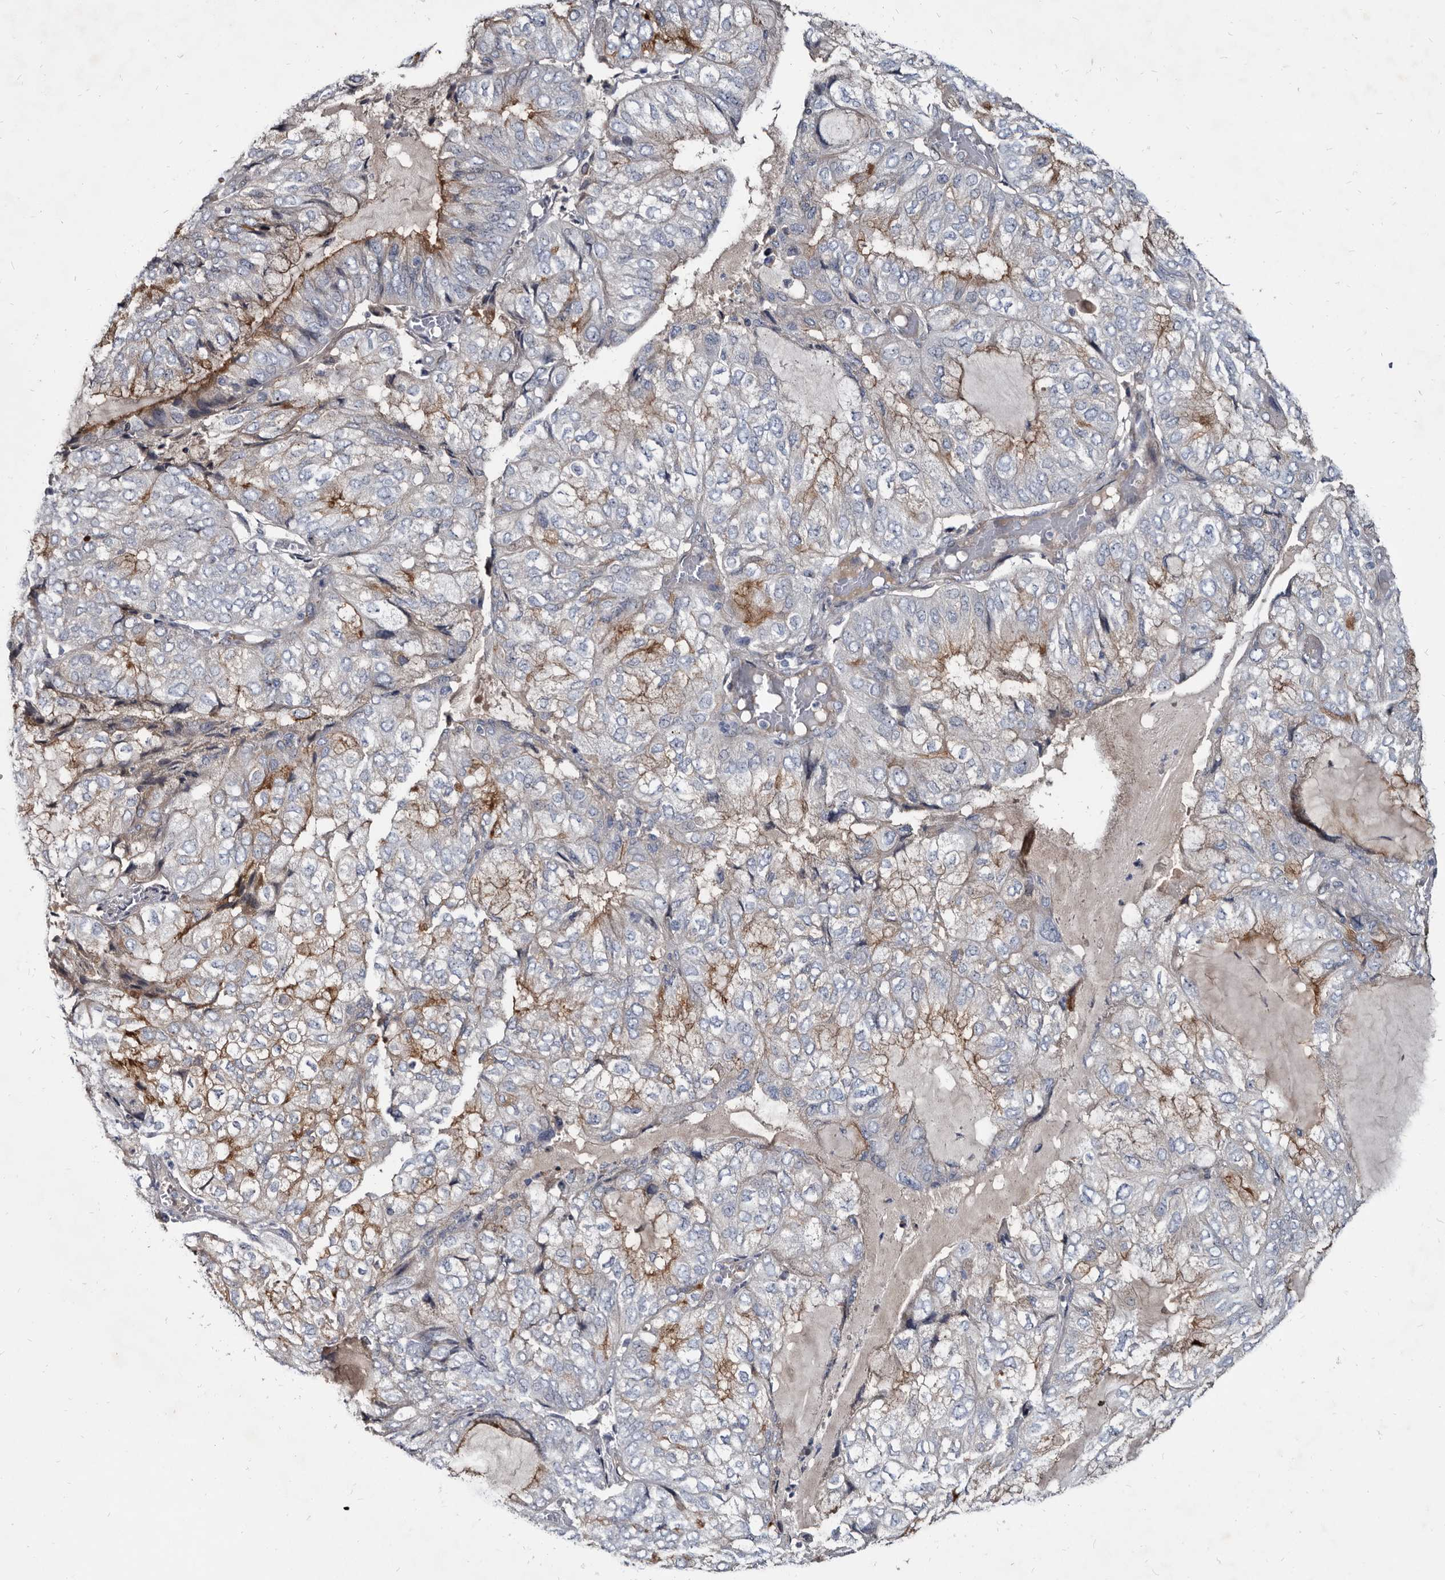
{"staining": {"intensity": "moderate", "quantity": "25%-75%", "location": "cytoplasmic/membranous"}, "tissue": "endometrial cancer", "cell_type": "Tumor cells", "image_type": "cancer", "snomed": [{"axis": "morphology", "description": "Adenocarcinoma, NOS"}, {"axis": "topography", "description": "Endometrium"}], "caption": "Protein expression by IHC shows moderate cytoplasmic/membranous positivity in approximately 25%-75% of tumor cells in endometrial cancer (adenocarcinoma). (Brightfield microscopy of DAB IHC at high magnification).", "gene": "PRSS8", "patient": {"sex": "female", "age": 81}}